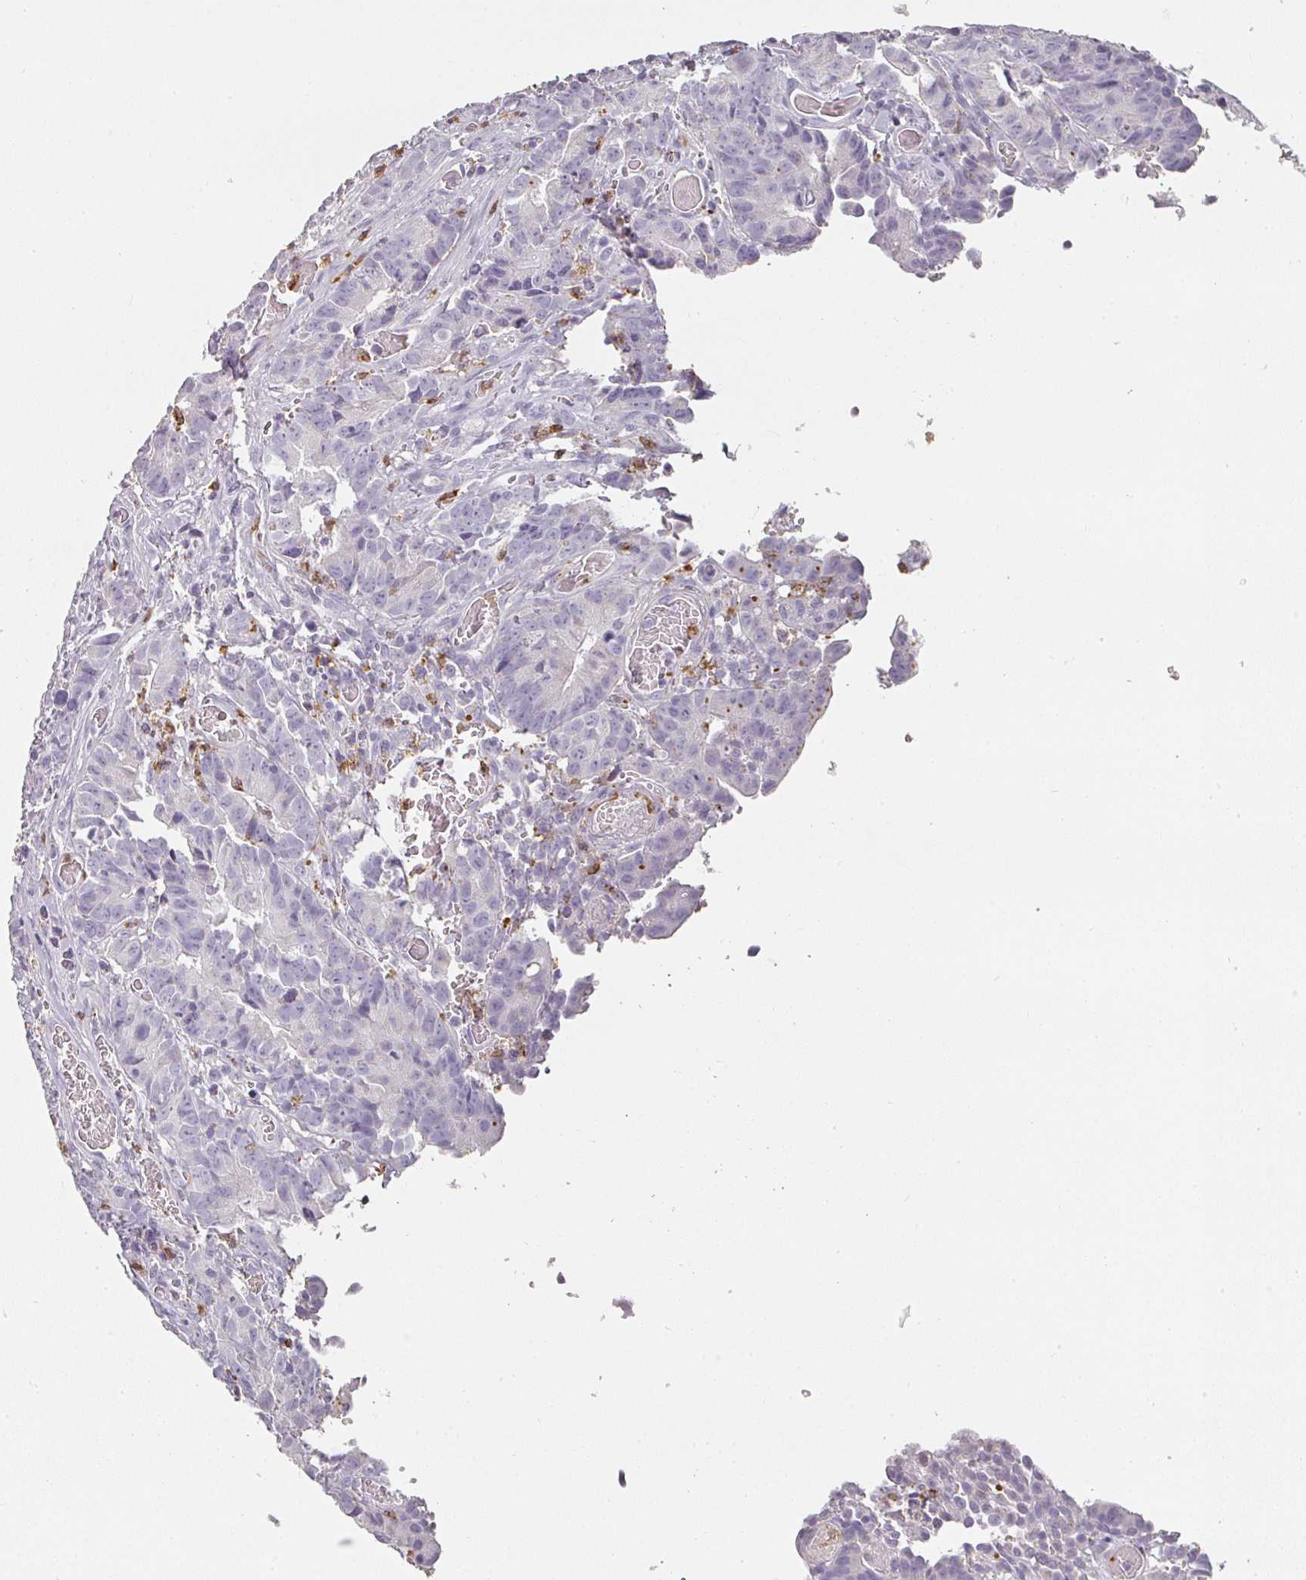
{"staining": {"intensity": "negative", "quantity": "none", "location": "none"}, "tissue": "colorectal cancer", "cell_type": "Tumor cells", "image_type": "cancer", "snomed": [{"axis": "morphology", "description": "Adenocarcinoma, NOS"}, {"axis": "topography", "description": "Colon"}], "caption": "The image displays no staining of tumor cells in adenocarcinoma (colorectal).", "gene": "CAMP", "patient": {"sex": "female", "age": 57}}